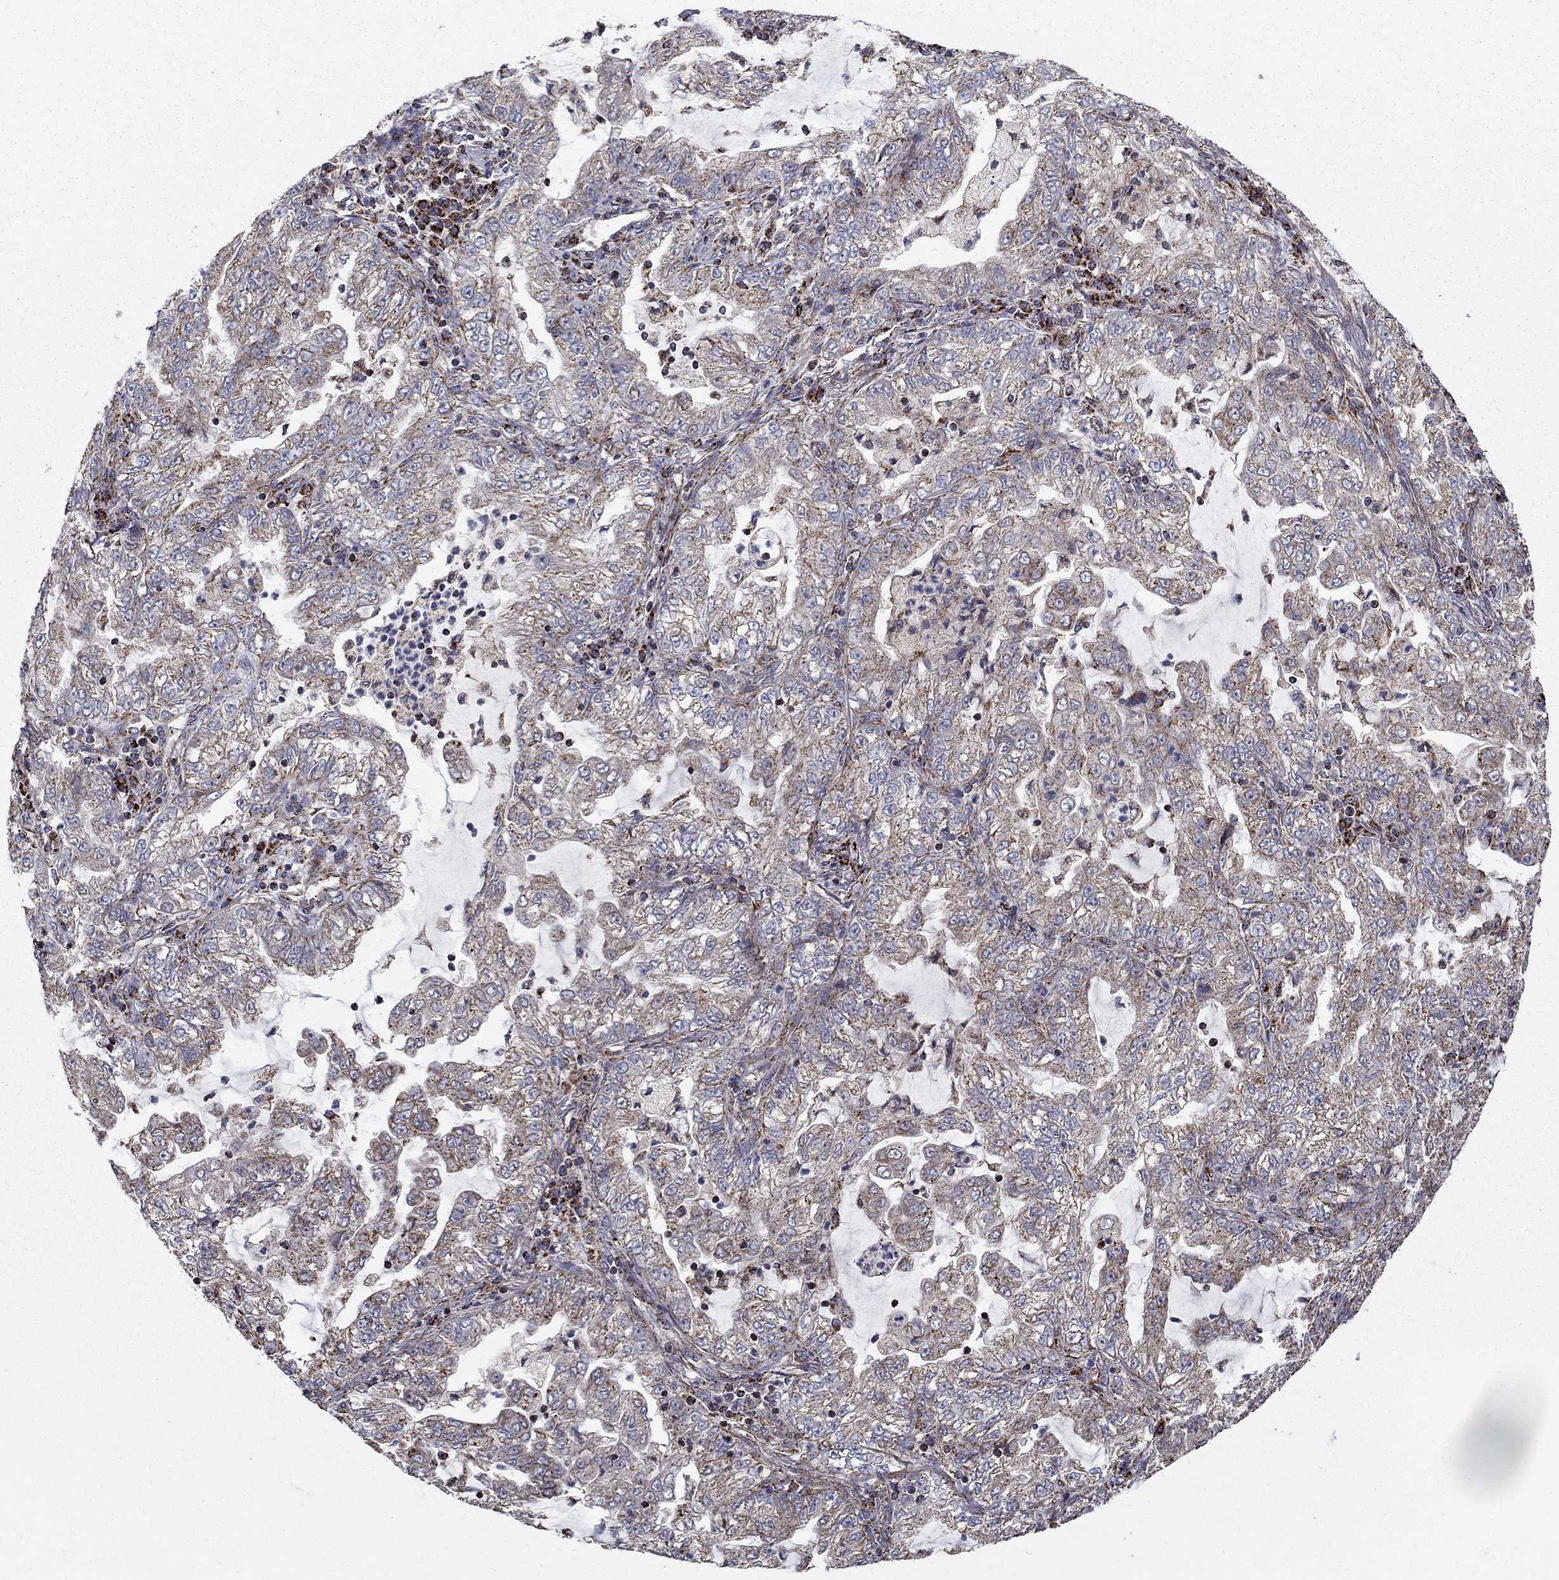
{"staining": {"intensity": "strong", "quantity": "<25%", "location": "cytoplasmic/membranous"}, "tissue": "lung cancer", "cell_type": "Tumor cells", "image_type": "cancer", "snomed": [{"axis": "morphology", "description": "Adenocarcinoma, NOS"}, {"axis": "topography", "description": "Lung"}], "caption": "The histopathology image displays immunohistochemical staining of lung adenocarcinoma. There is strong cytoplasmic/membranous expression is appreciated in about <25% of tumor cells. Immunohistochemistry stains the protein in brown and the nuclei are stained blue.", "gene": "NDUFS8", "patient": {"sex": "female", "age": 73}}